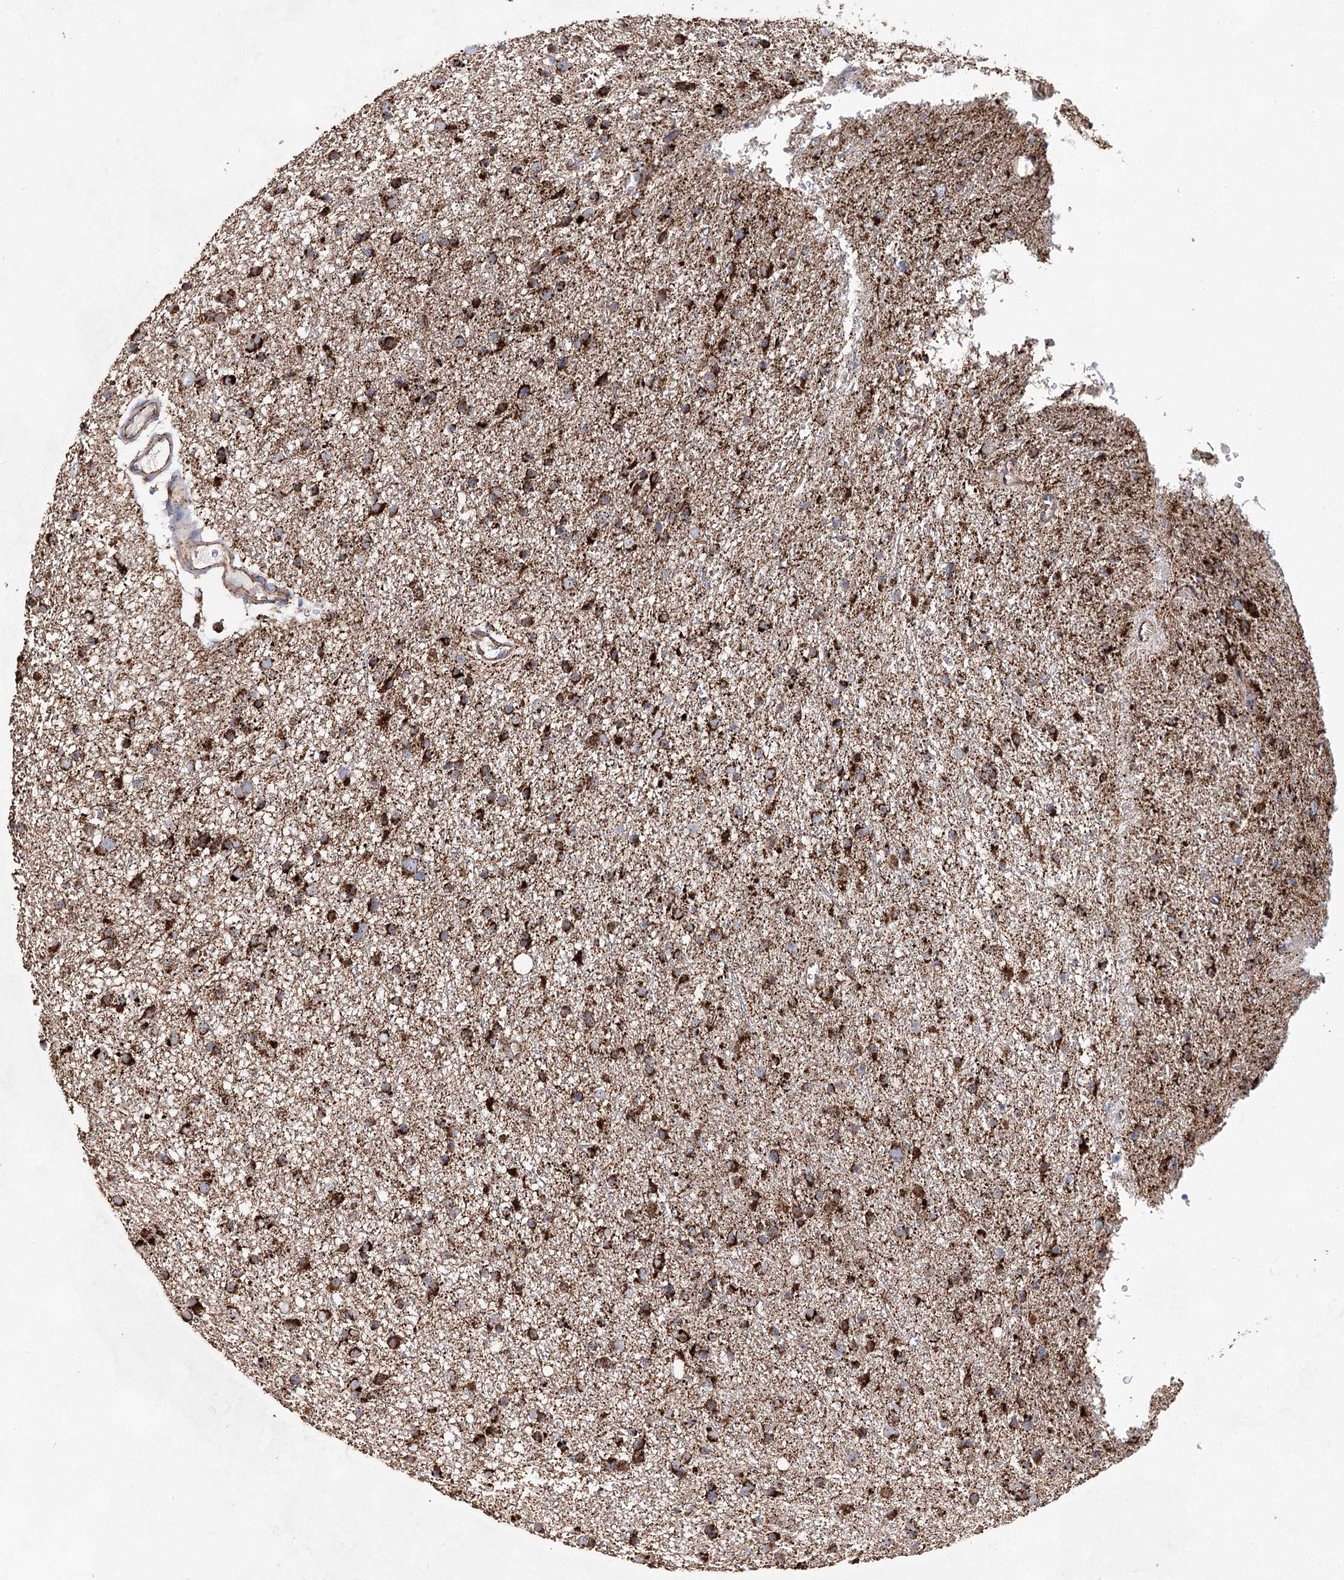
{"staining": {"intensity": "strong", "quantity": ">75%", "location": "cytoplasmic/membranous"}, "tissue": "glioma", "cell_type": "Tumor cells", "image_type": "cancer", "snomed": [{"axis": "morphology", "description": "Glioma, malignant, Low grade"}, {"axis": "topography", "description": "Cerebral cortex"}], "caption": "Immunohistochemistry (IHC) micrograph of neoplastic tissue: human glioma stained using immunohistochemistry (IHC) shows high levels of strong protein expression localized specifically in the cytoplasmic/membranous of tumor cells, appearing as a cytoplasmic/membranous brown color.", "gene": "NADK2", "patient": {"sex": "female", "age": 39}}